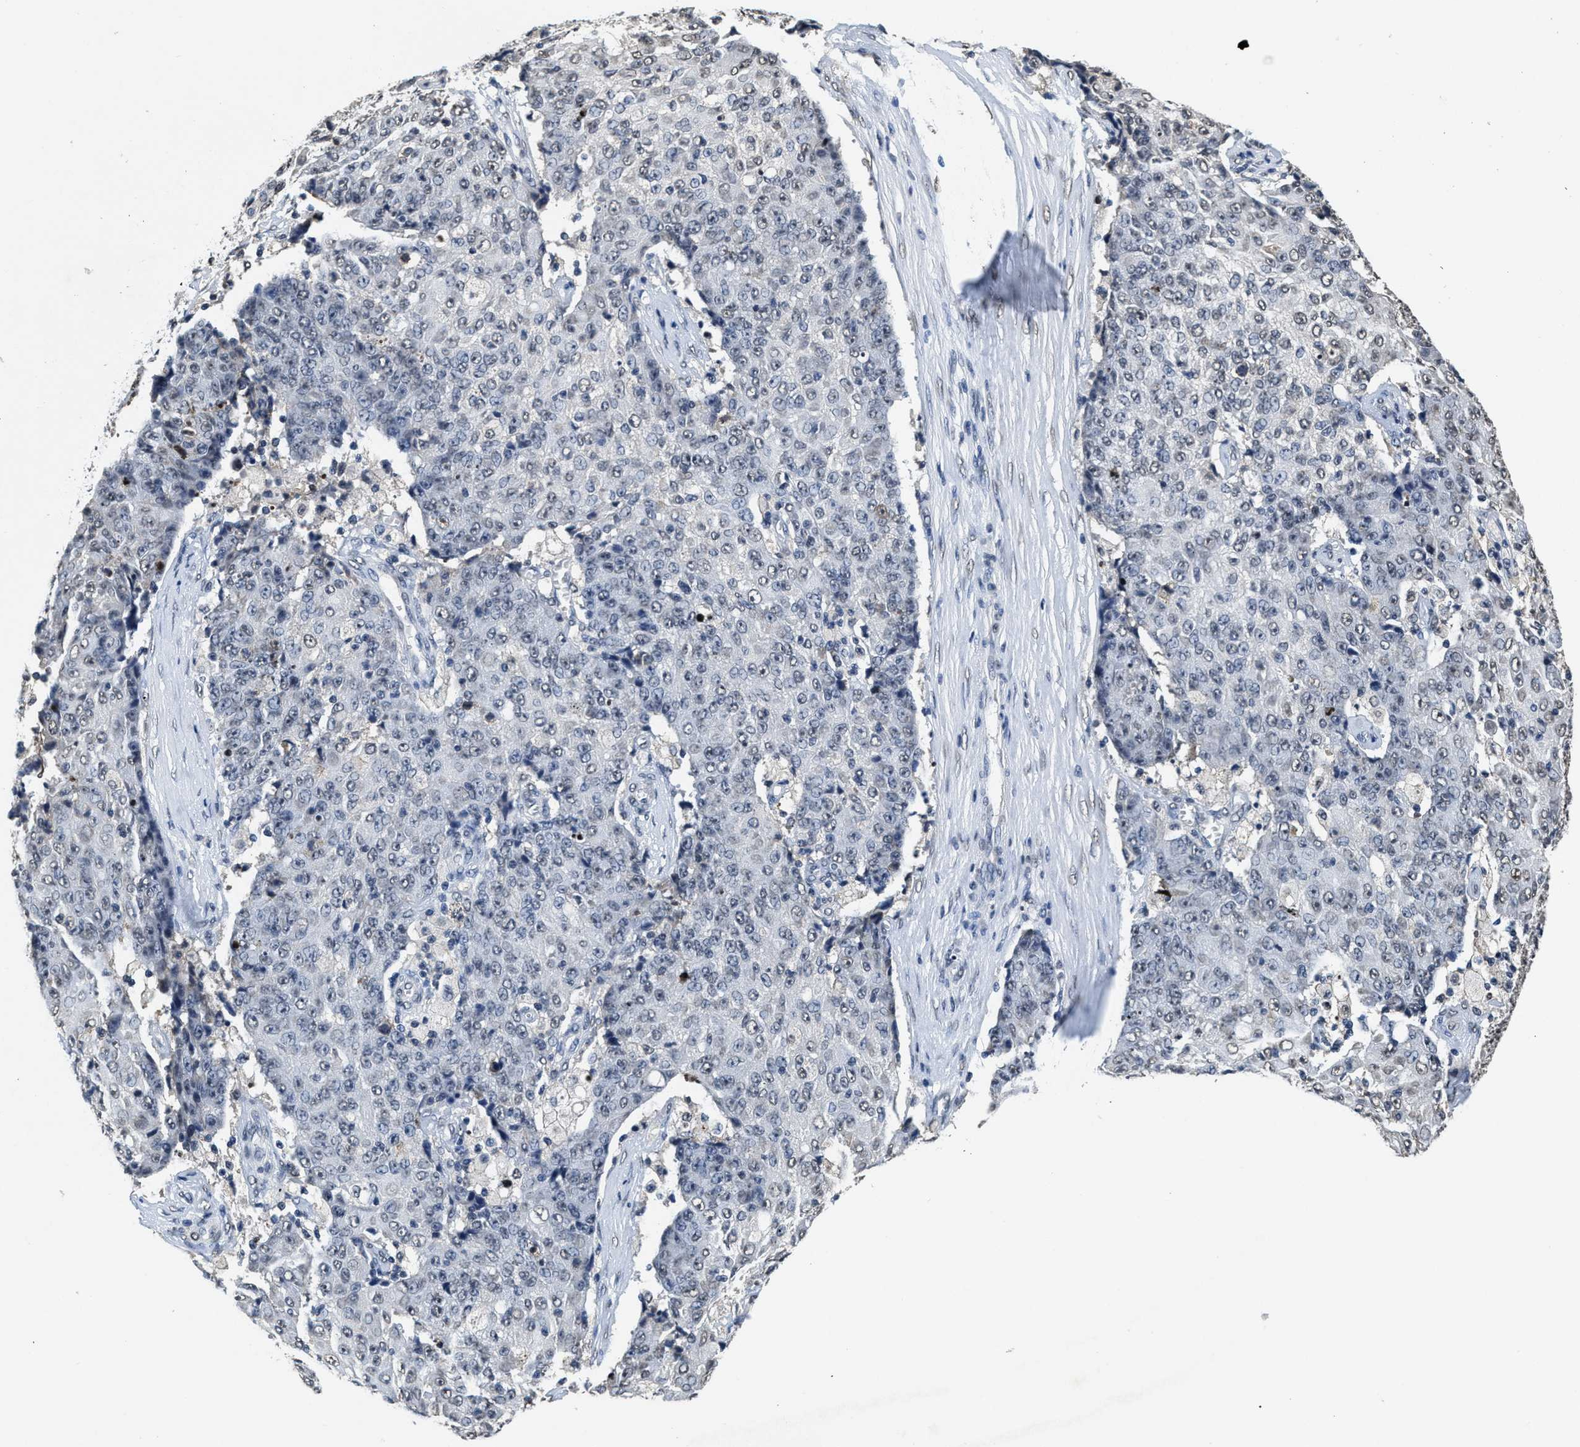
{"staining": {"intensity": "weak", "quantity": "<25%", "location": "nuclear"}, "tissue": "ovarian cancer", "cell_type": "Tumor cells", "image_type": "cancer", "snomed": [{"axis": "morphology", "description": "Carcinoma, endometroid"}, {"axis": "topography", "description": "Ovary"}], "caption": "High magnification brightfield microscopy of ovarian cancer stained with DAB (3,3'-diaminobenzidine) (brown) and counterstained with hematoxylin (blue): tumor cells show no significant expression.", "gene": "SUPT16H", "patient": {"sex": "female", "age": 42}}